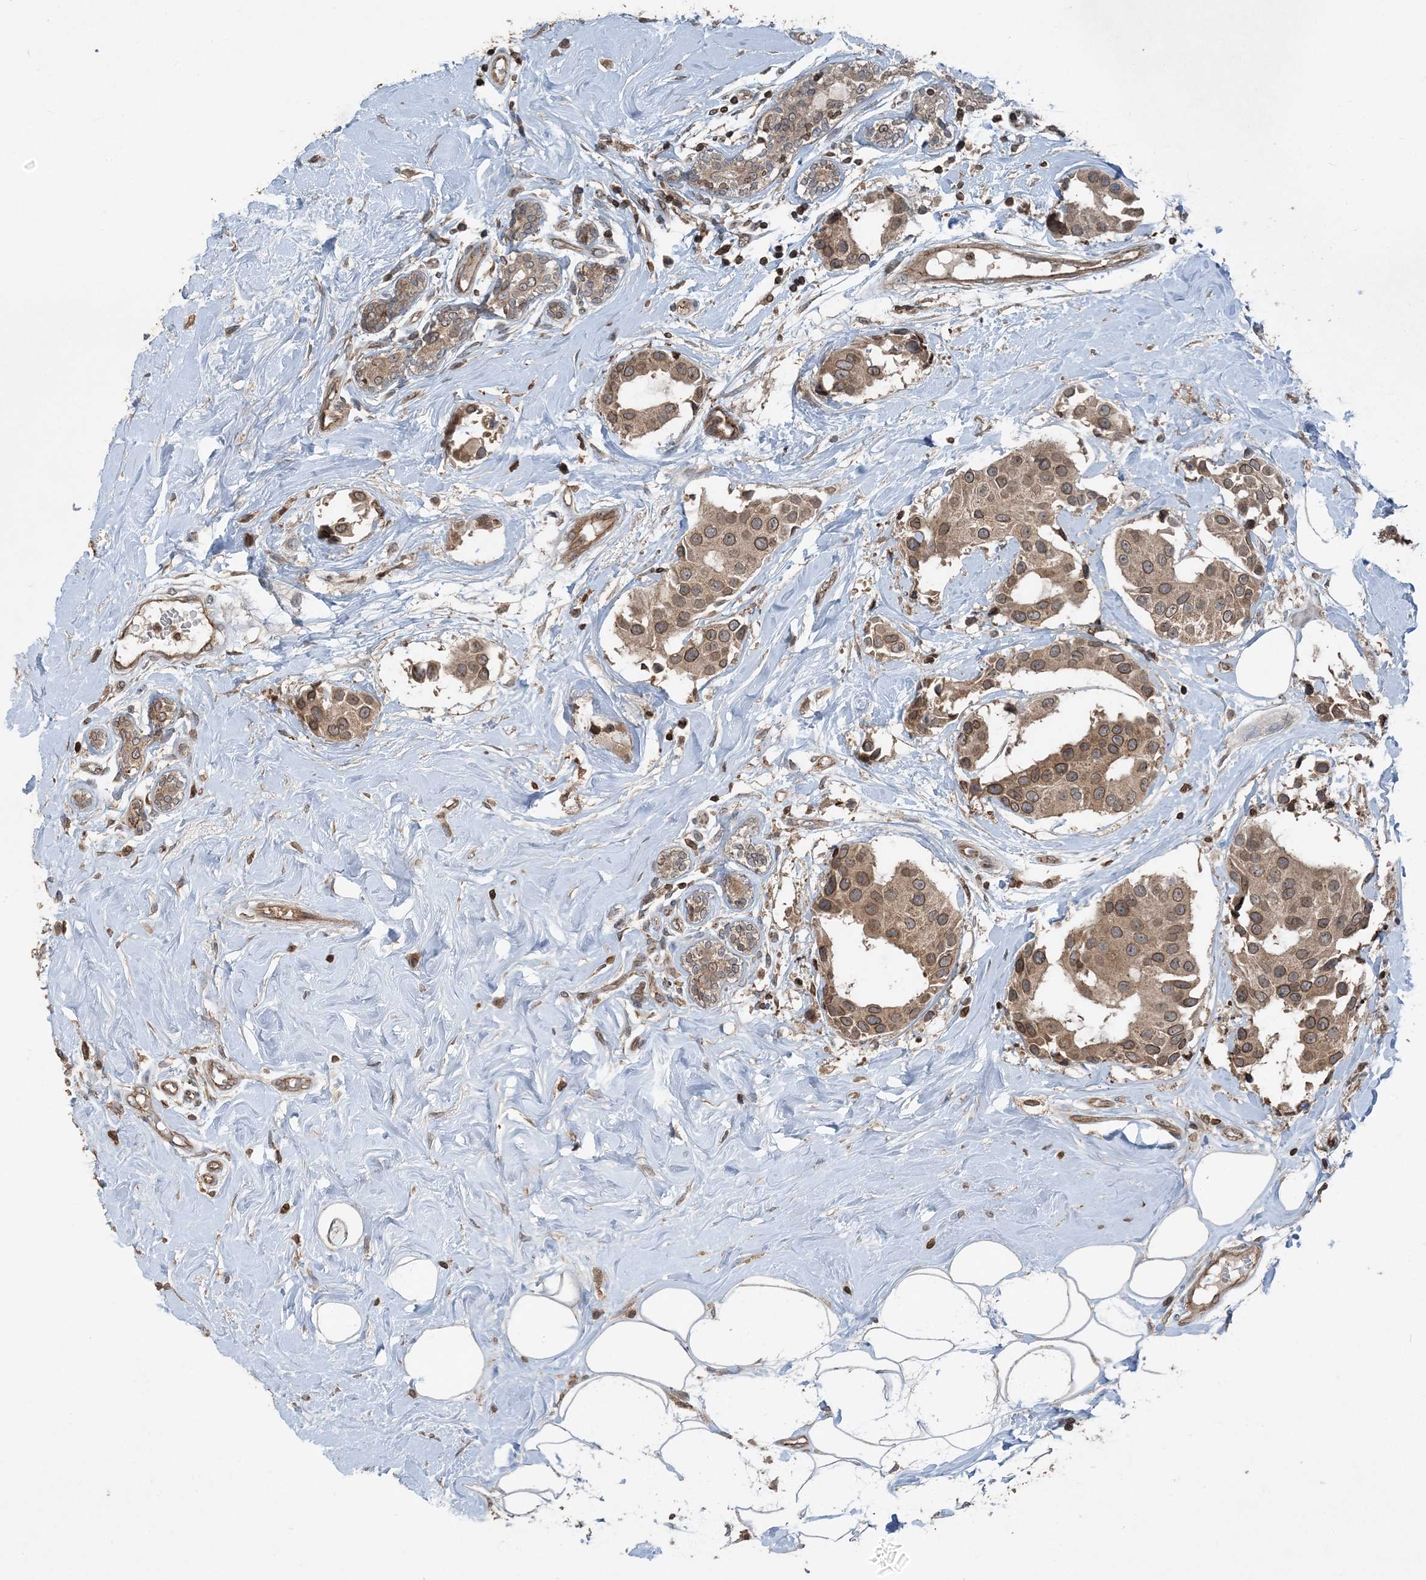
{"staining": {"intensity": "moderate", "quantity": ">75%", "location": "cytoplasmic/membranous,nuclear"}, "tissue": "breast cancer", "cell_type": "Tumor cells", "image_type": "cancer", "snomed": [{"axis": "morphology", "description": "Normal tissue, NOS"}, {"axis": "morphology", "description": "Duct carcinoma"}, {"axis": "topography", "description": "Breast"}], "caption": "The image shows immunohistochemical staining of breast cancer. There is moderate cytoplasmic/membranous and nuclear positivity is identified in approximately >75% of tumor cells.", "gene": "ZFAND2B", "patient": {"sex": "female", "age": 39}}